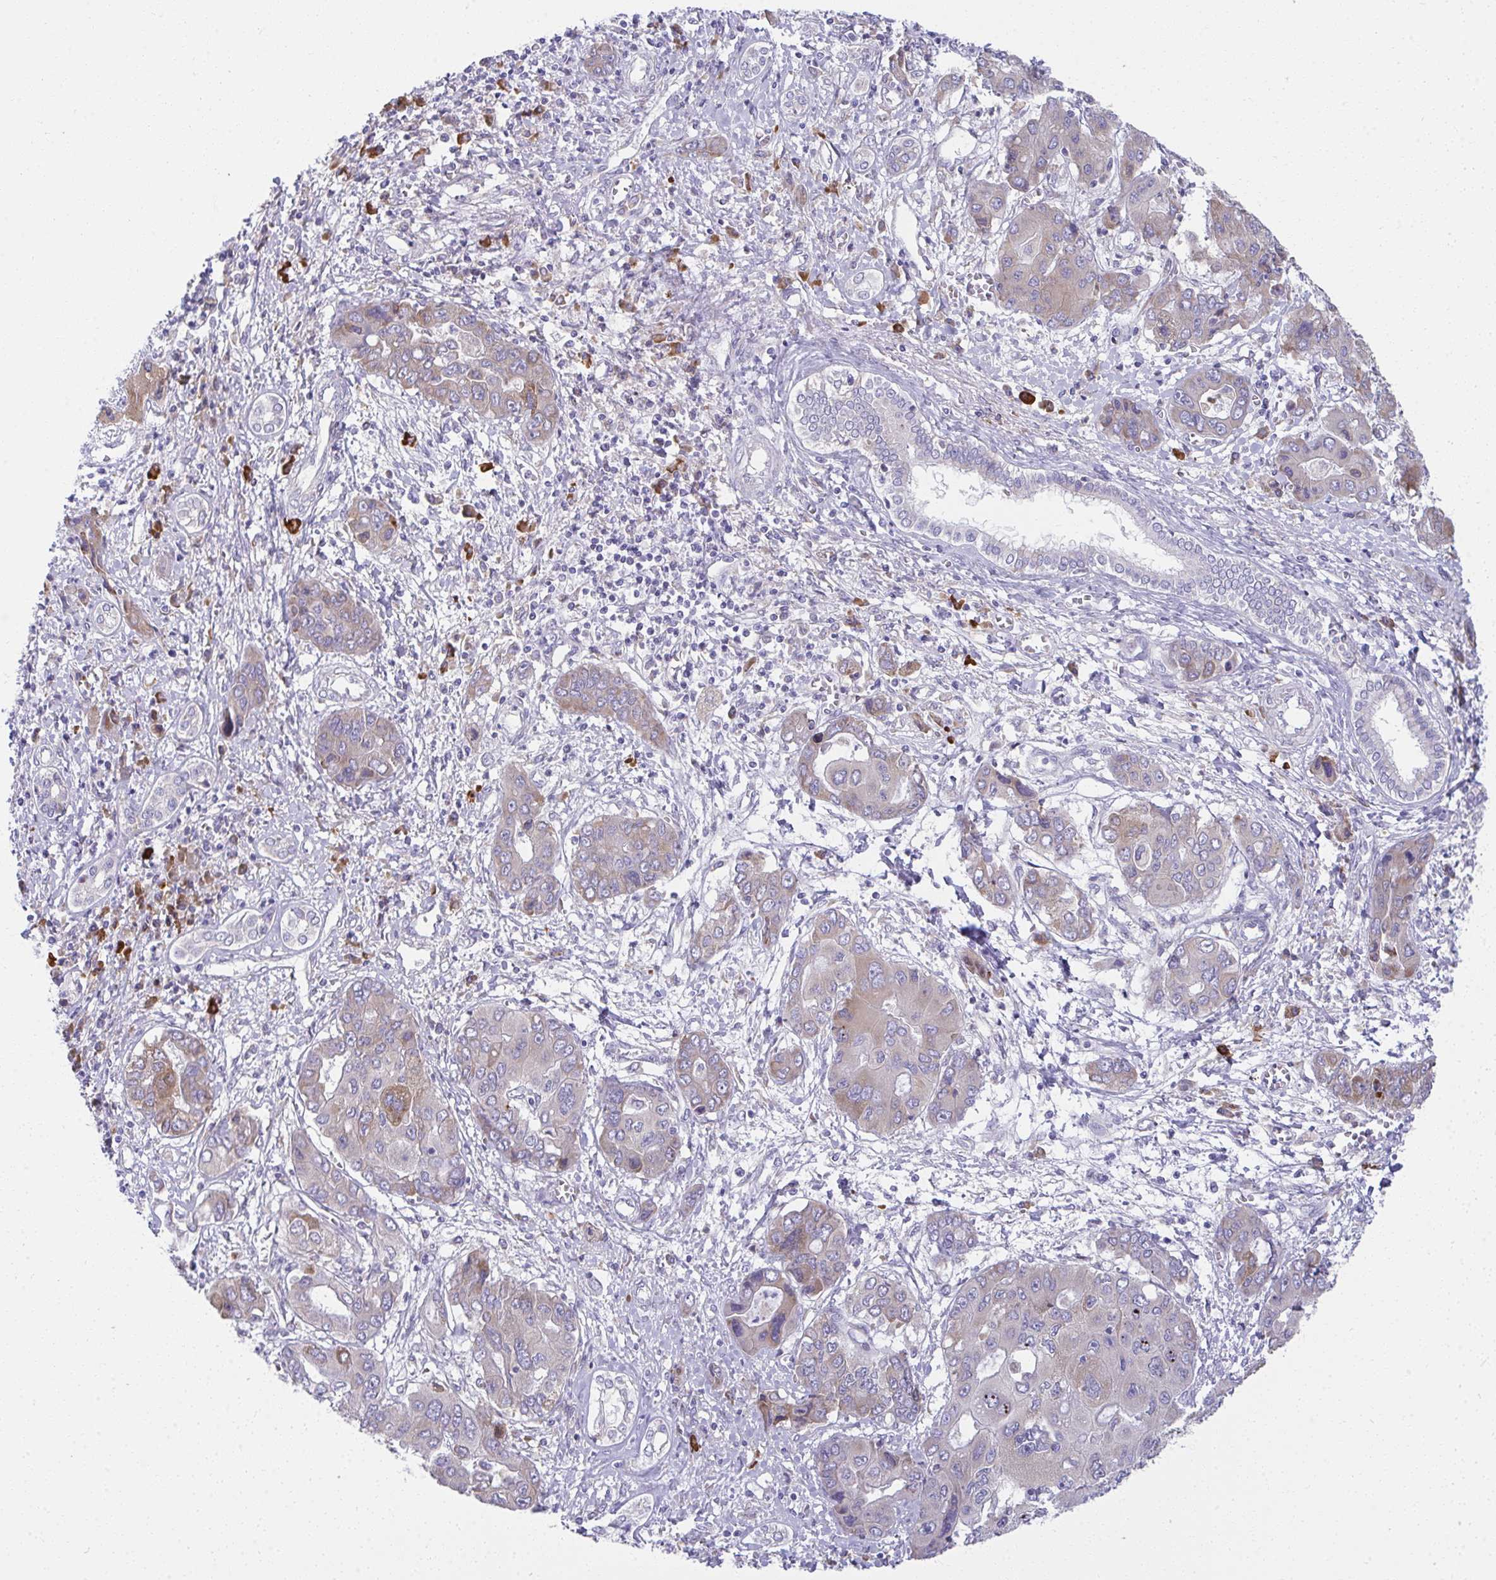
{"staining": {"intensity": "weak", "quantity": "25%-75%", "location": "cytoplasmic/membranous"}, "tissue": "liver cancer", "cell_type": "Tumor cells", "image_type": "cancer", "snomed": [{"axis": "morphology", "description": "Cholangiocarcinoma"}, {"axis": "topography", "description": "Liver"}], "caption": "Protein staining displays weak cytoplasmic/membranous positivity in about 25%-75% of tumor cells in liver cancer (cholangiocarcinoma).", "gene": "FASLG", "patient": {"sex": "male", "age": 67}}